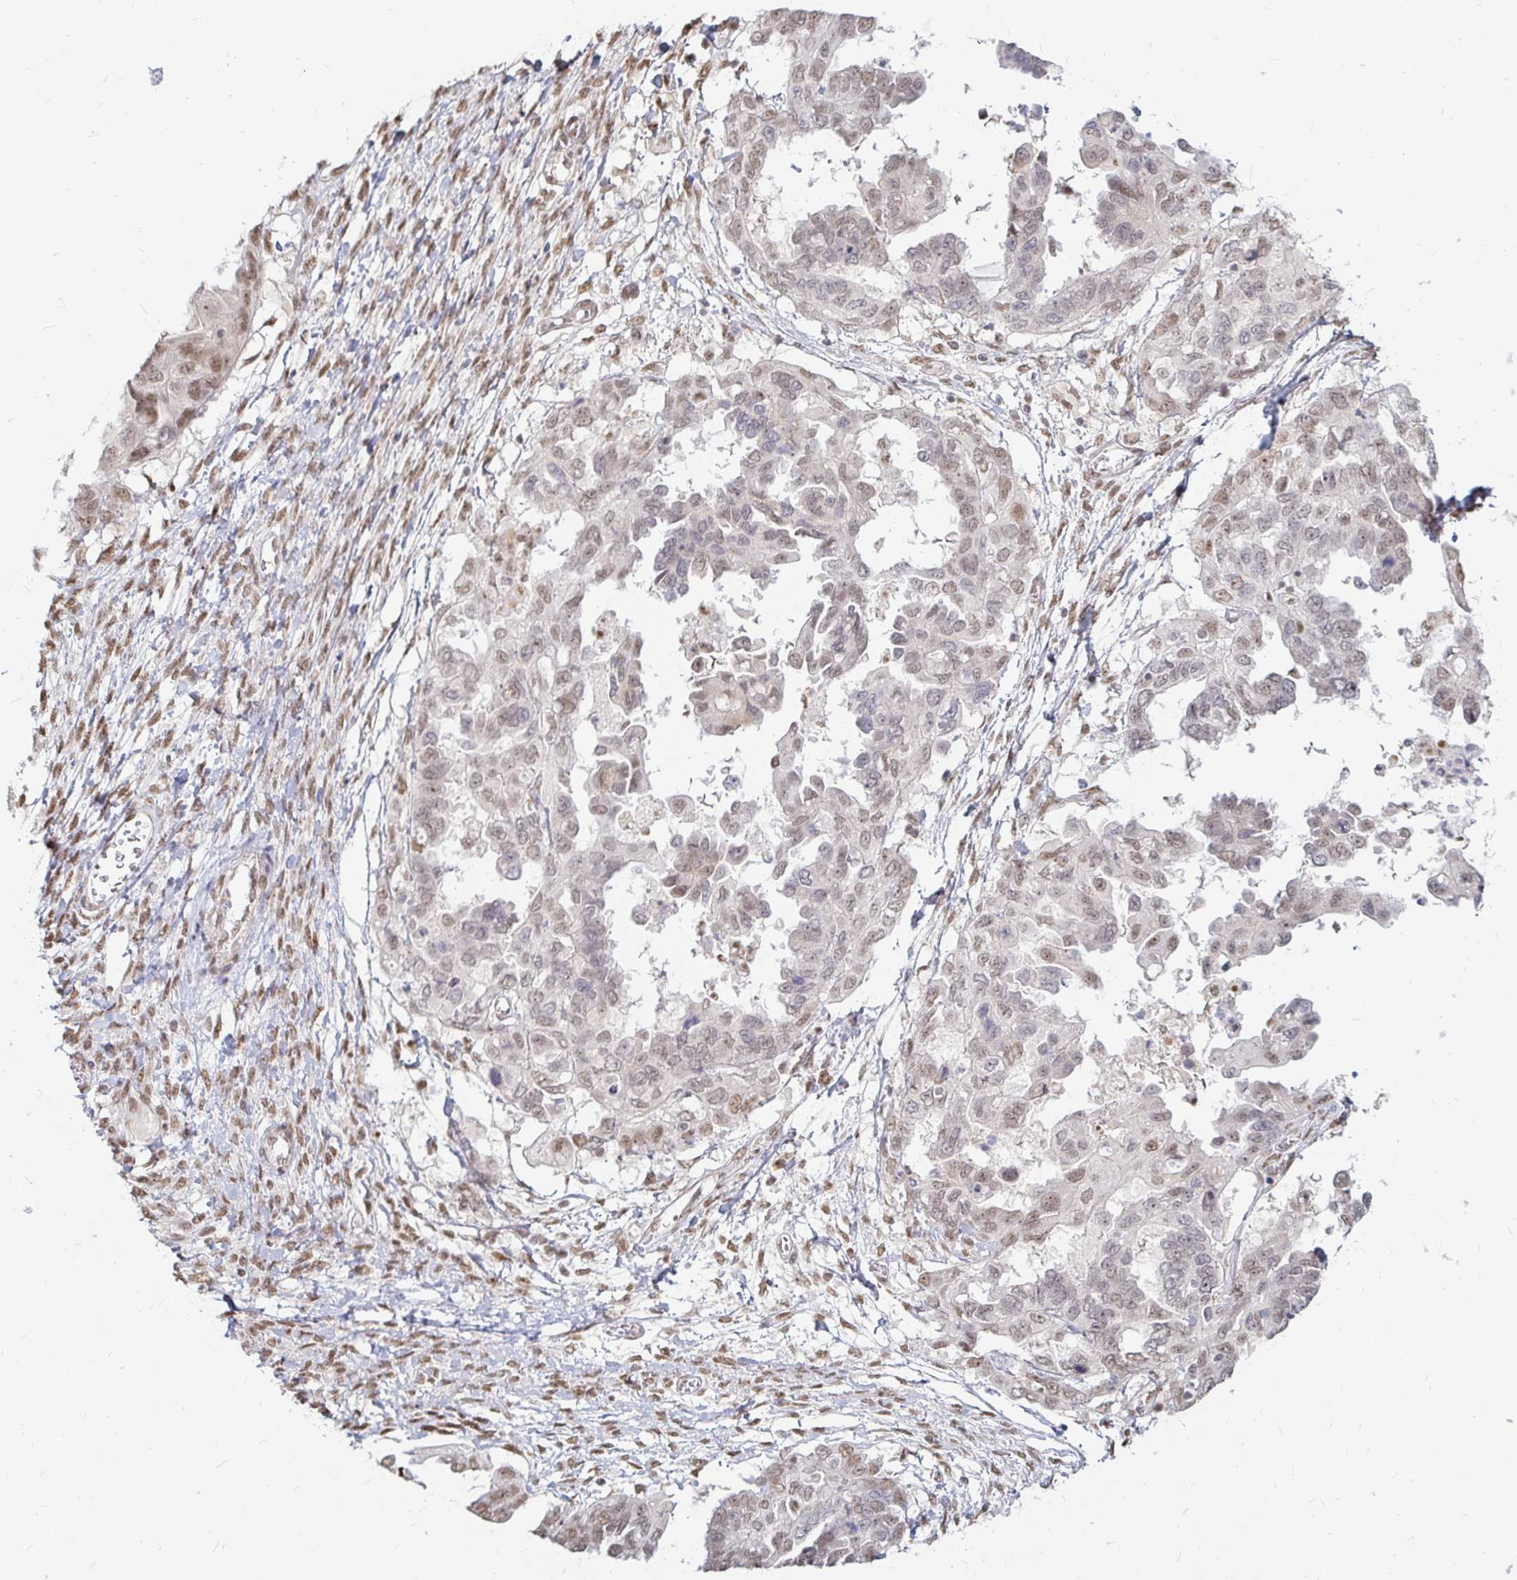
{"staining": {"intensity": "moderate", "quantity": ">75%", "location": "nuclear"}, "tissue": "ovarian cancer", "cell_type": "Tumor cells", "image_type": "cancer", "snomed": [{"axis": "morphology", "description": "Cystadenocarcinoma, serous, NOS"}, {"axis": "topography", "description": "Ovary"}], "caption": "A photomicrograph showing moderate nuclear expression in approximately >75% of tumor cells in ovarian cancer (serous cystadenocarcinoma), as visualized by brown immunohistochemical staining.", "gene": "HNRNPU", "patient": {"sex": "female", "age": 53}}